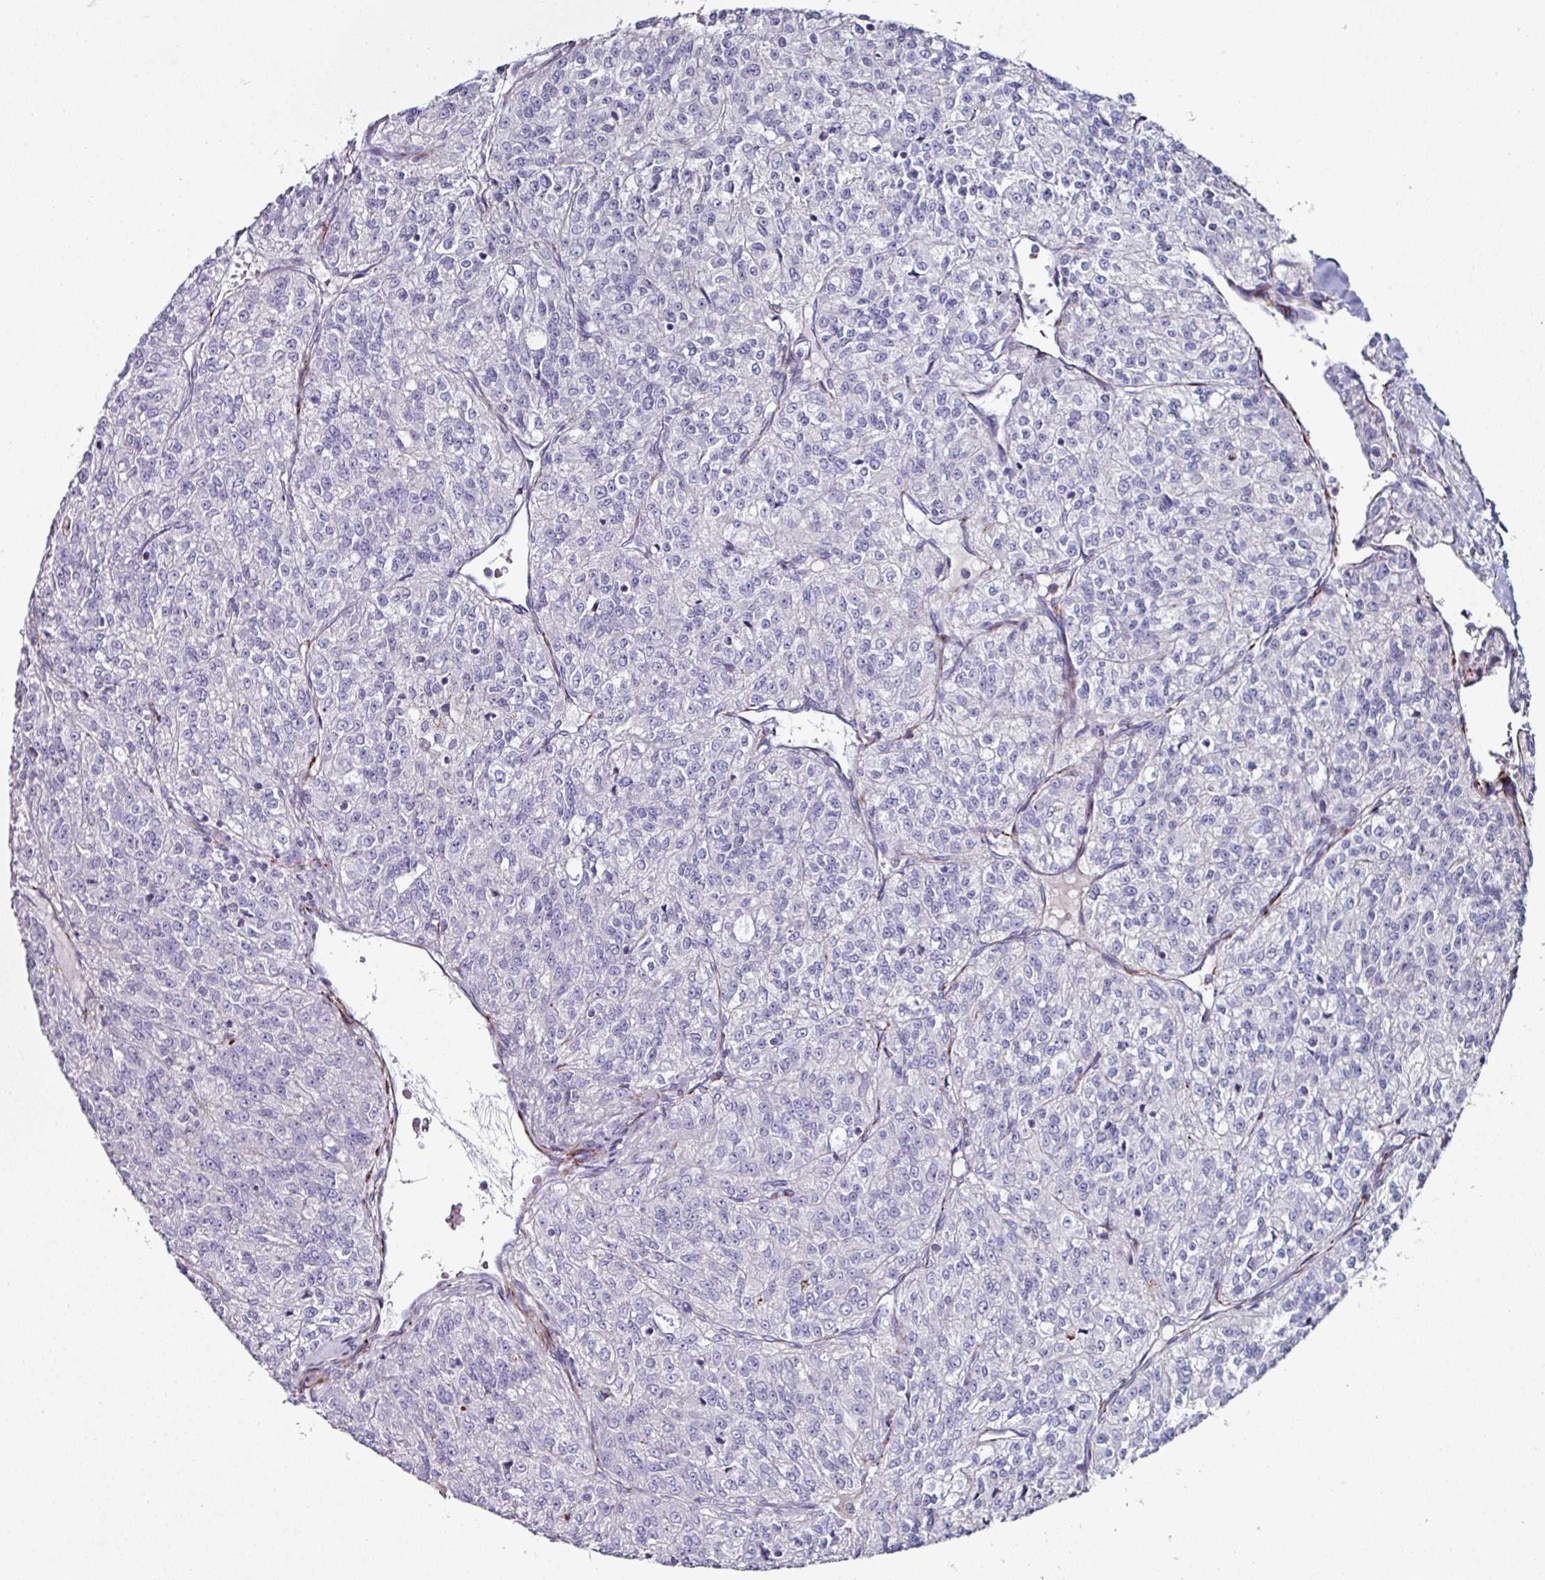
{"staining": {"intensity": "negative", "quantity": "none", "location": "none"}, "tissue": "renal cancer", "cell_type": "Tumor cells", "image_type": "cancer", "snomed": [{"axis": "morphology", "description": "Adenocarcinoma, NOS"}, {"axis": "topography", "description": "Kidney"}], "caption": "The micrograph displays no staining of tumor cells in renal cancer.", "gene": "TMPRSS9", "patient": {"sex": "female", "age": 63}}